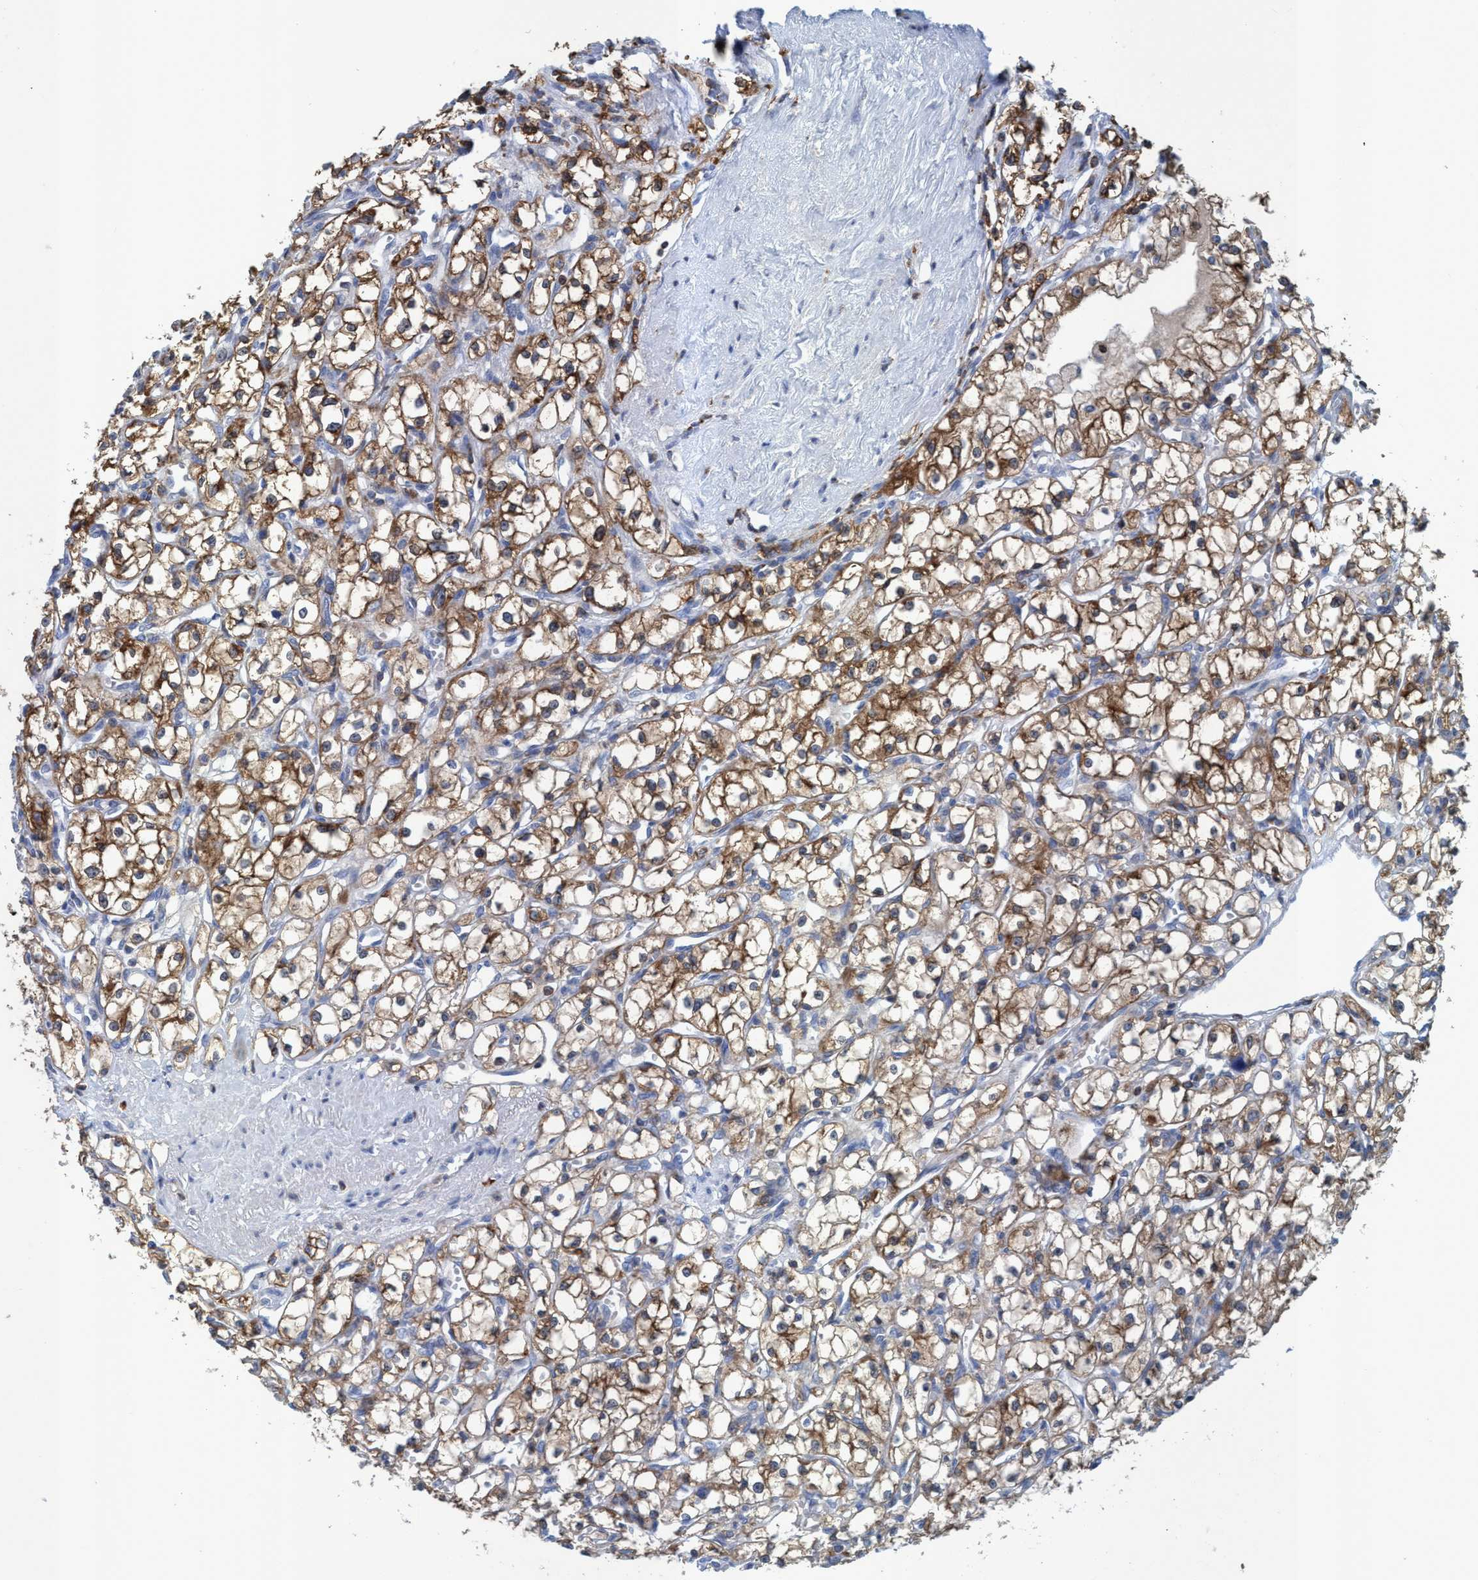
{"staining": {"intensity": "moderate", "quantity": ">75%", "location": "cytoplasmic/membranous"}, "tissue": "renal cancer", "cell_type": "Tumor cells", "image_type": "cancer", "snomed": [{"axis": "morphology", "description": "Adenocarcinoma, NOS"}, {"axis": "topography", "description": "Kidney"}], "caption": "Moderate cytoplasmic/membranous protein expression is present in about >75% of tumor cells in renal adenocarcinoma.", "gene": "EZR", "patient": {"sex": "male", "age": 56}}